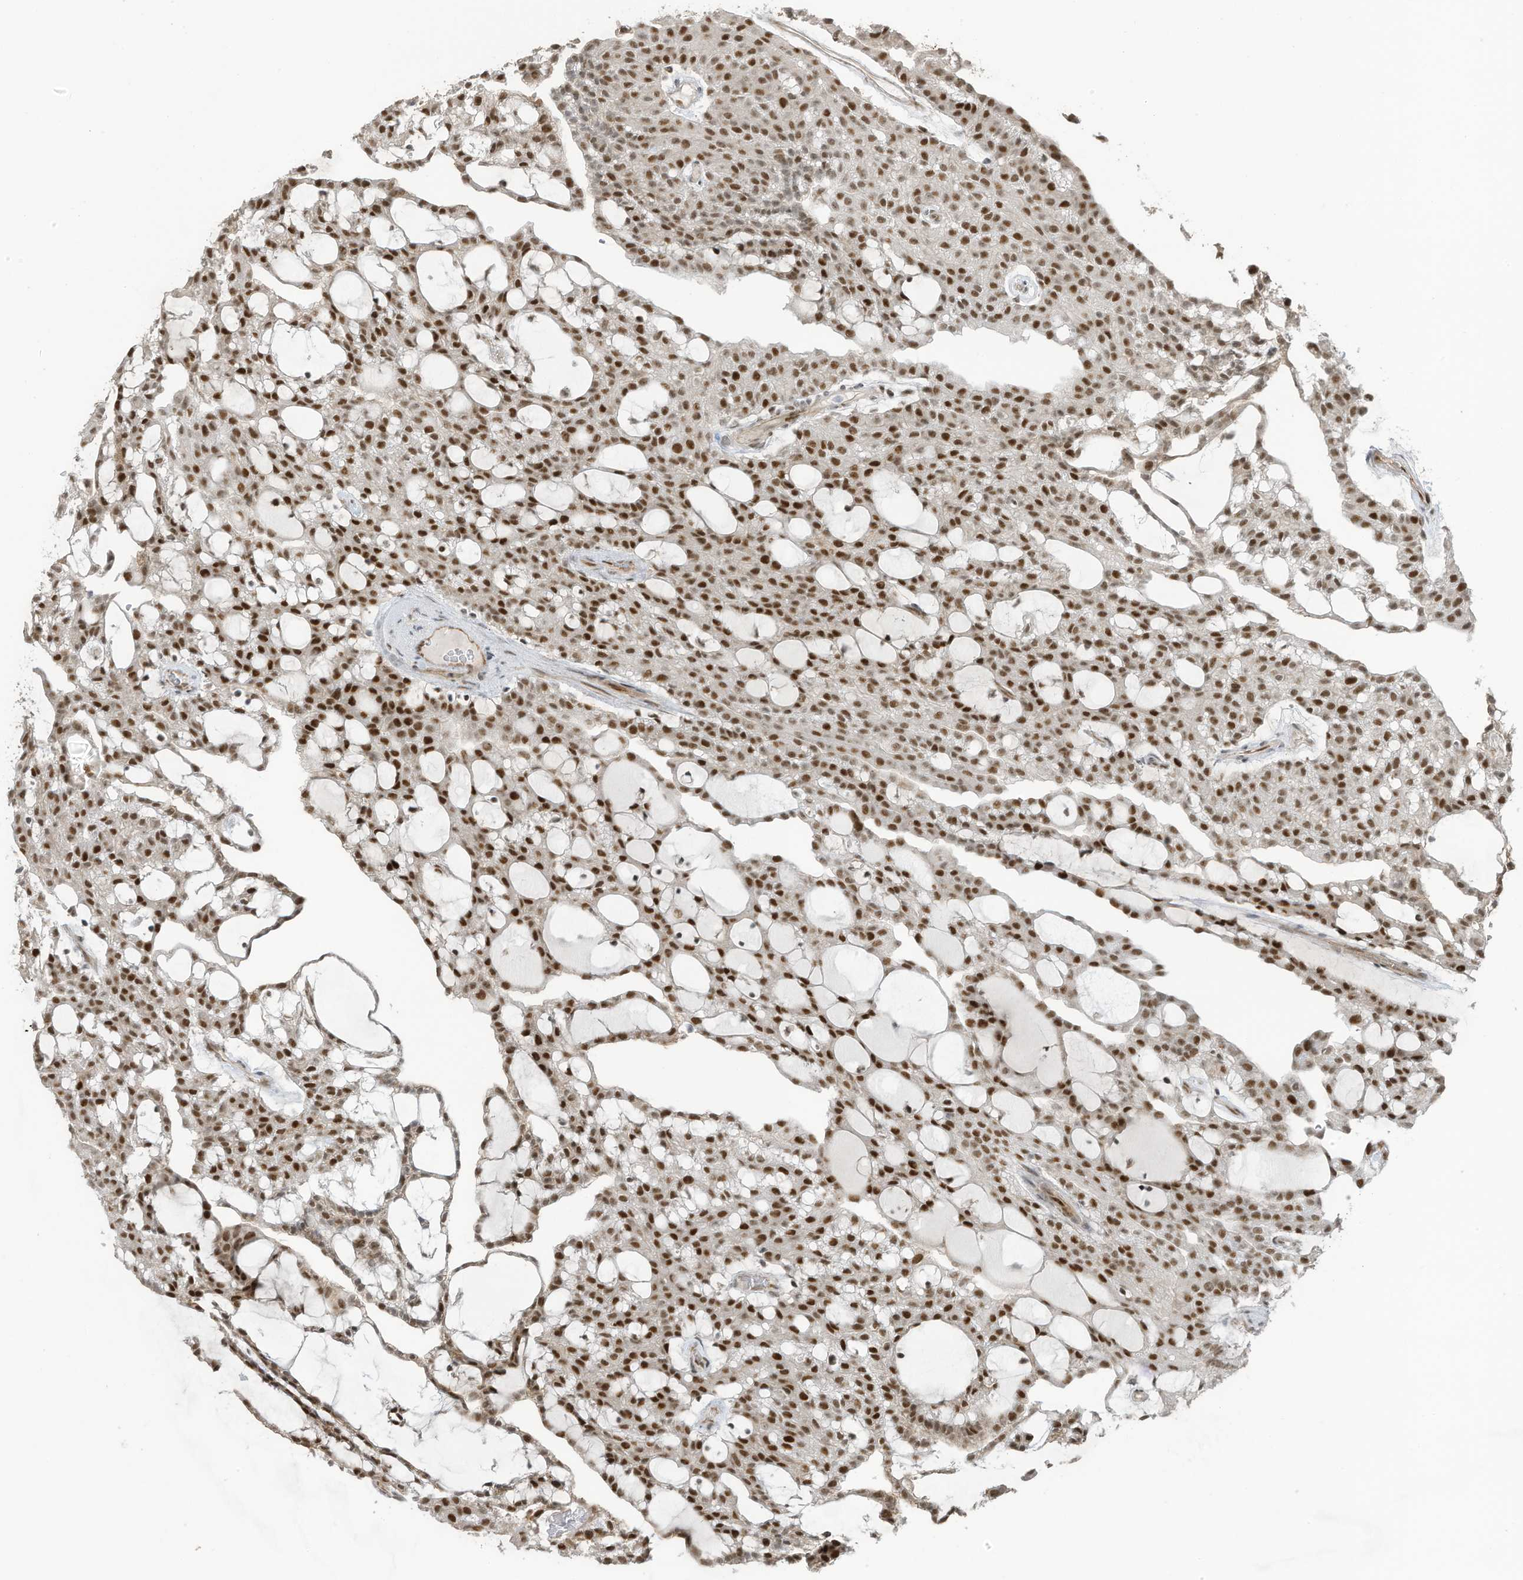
{"staining": {"intensity": "strong", "quantity": ">75%", "location": "nuclear"}, "tissue": "renal cancer", "cell_type": "Tumor cells", "image_type": "cancer", "snomed": [{"axis": "morphology", "description": "Adenocarcinoma, NOS"}, {"axis": "topography", "description": "Kidney"}], "caption": "This is an image of immunohistochemistry (IHC) staining of renal adenocarcinoma, which shows strong positivity in the nuclear of tumor cells.", "gene": "ZCWPW2", "patient": {"sex": "male", "age": 63}}